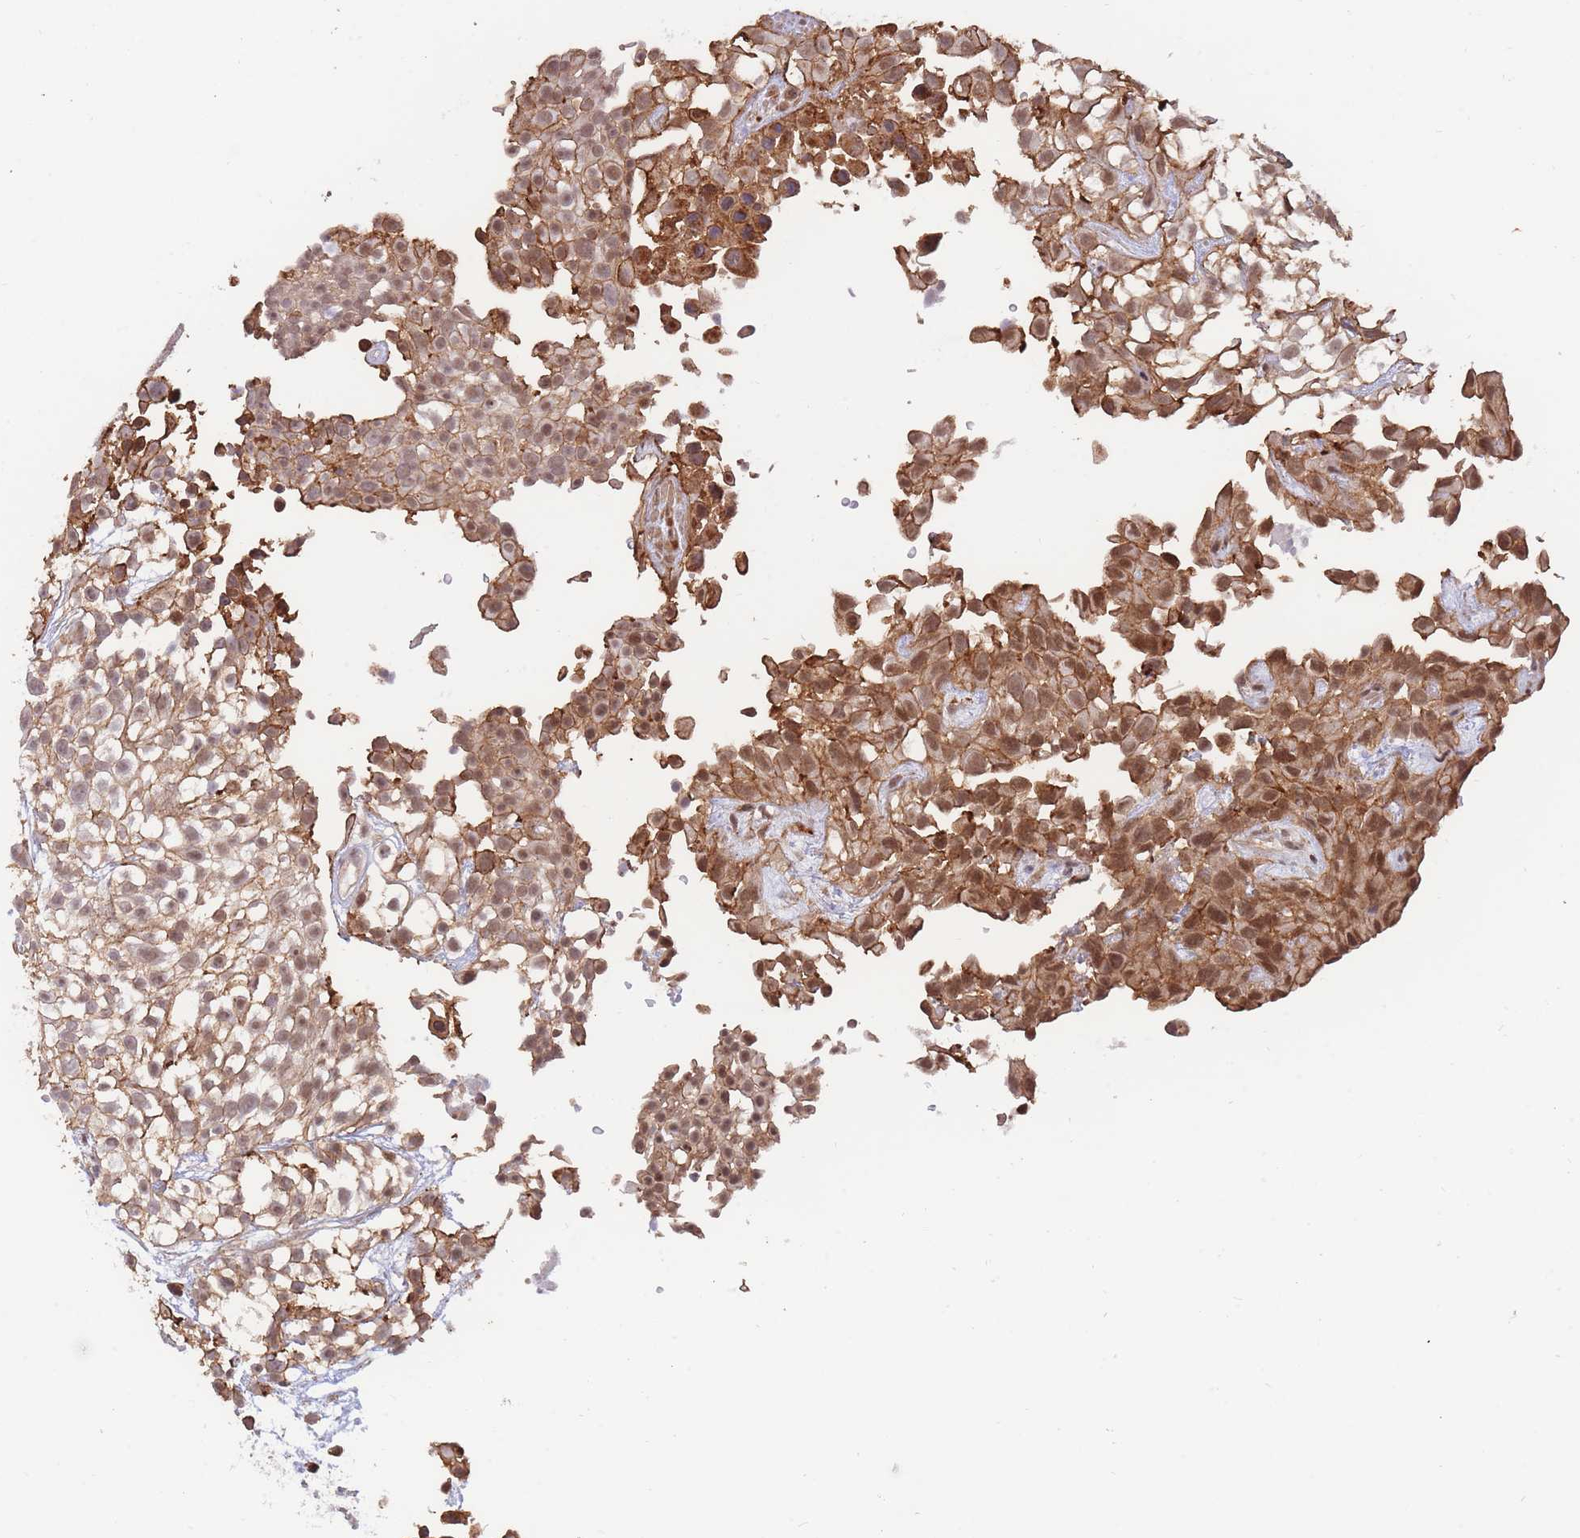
{"staining": {"intensity": "strong", "quantity": ">75%", "location": "cytoplasmic/membranous,nuclear"}, "tissue": "urothelial cancer", "cell_type": "Tumor cells", "image_type": "cancer", "snomed": [{"axis": "morphology", "description": "Urothelial carcinoma, High grade"}, {"axis": "topography", "description": "Urinary bladder"}], "caption": "IHC micrograph of human urothelial carcinoma (high-grade) stained for a protein (brown), which demonstrates high levels of strong cytoplasmic/membranous and nuclear positivity in approximately >75% of tumor cells.", "gene": "BOD1L1", "patient": {"sex": "male", "age": 56}}